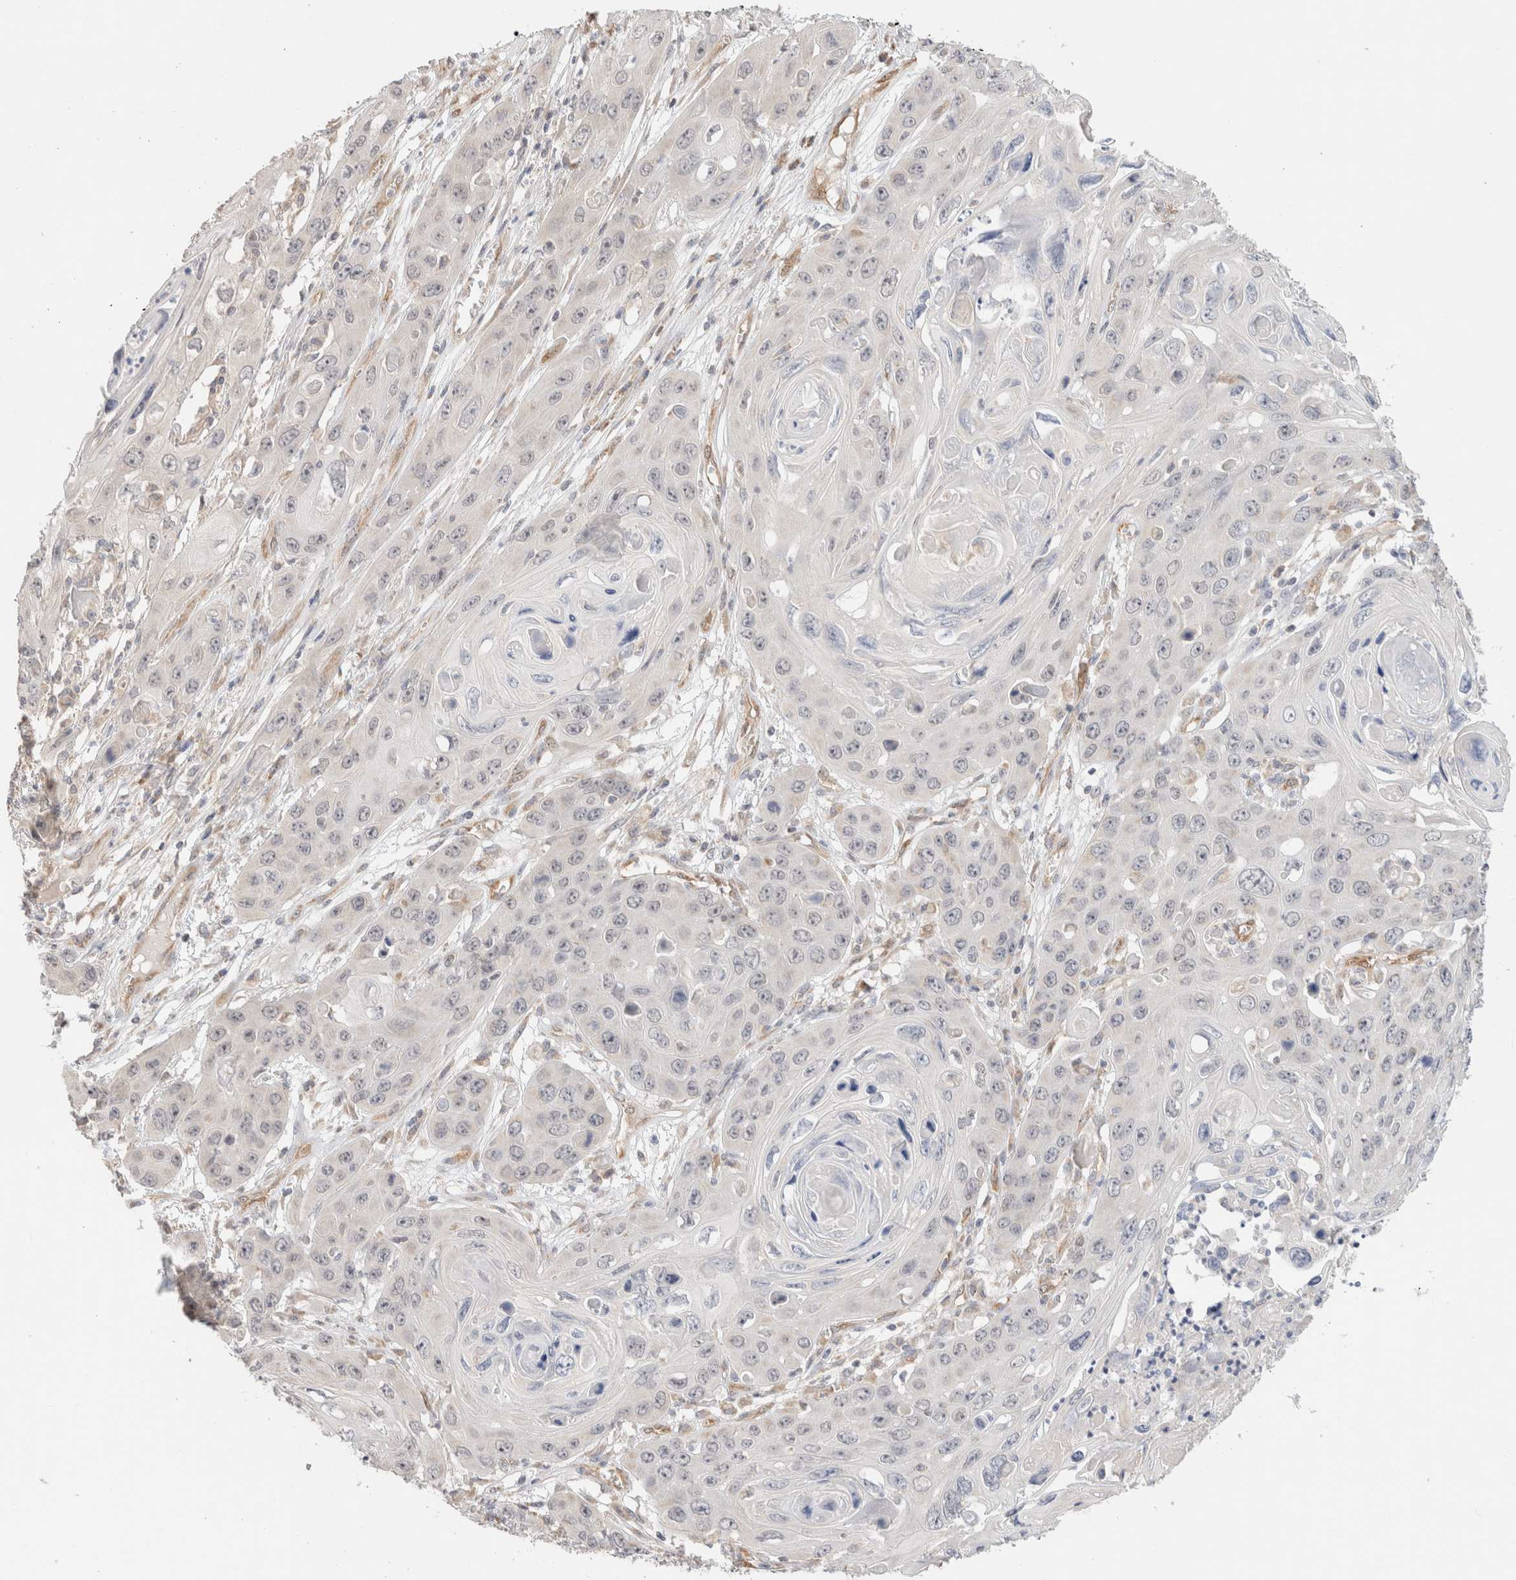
{"staining": {"intensity": "negative", "quantity": "none", "location": "none"}, "tissue": "skin cancer", "cell_type": "Tumor cells", "image_type": "cancer", "snomed": [{"axis": "morphology", "description": "Squamous cell carcinoma, NOS"}, {"axis": "topography", "description": "Skin"}], "caption": "Image shows no significant protein staining in tumor cells of skin cancer.", "gene": "CA13", "patient": {"sex": "male", "age": 55}}